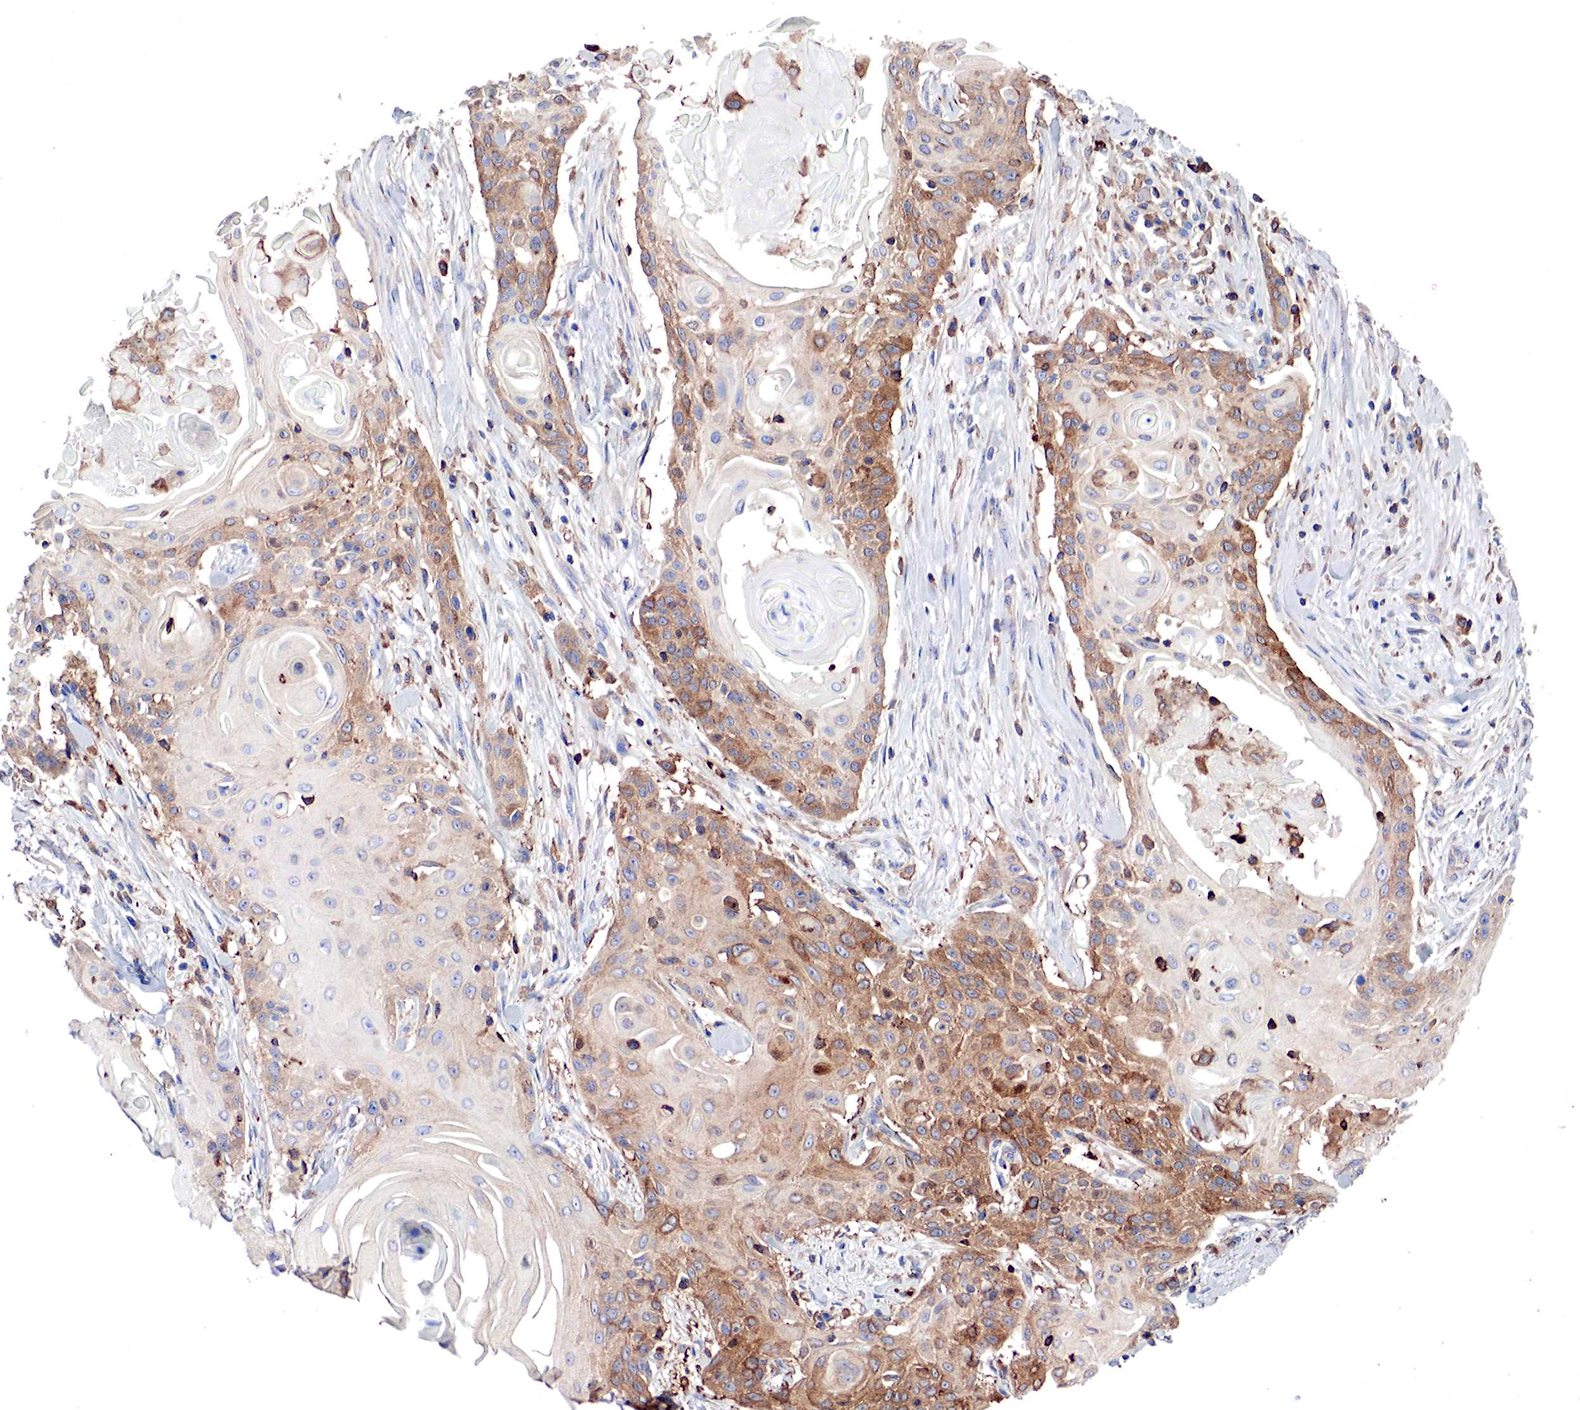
{"staining": {"intensity": "moderate", "quantity": "25%-75%", "location": "cytoplasmic/membranous"}, "tissue": "head and neck cancer", "cell_type": "Tumor cells", "image_type": "cancer", "snomed": [{"axis": "morphology", "description": "Squamous cell carcinoma, NOS"}, {"axis": "morphology", "description": "Squamous cell carcinoma, metastatic, NOS"}, {"axis": "topography", "description": "Lymph node"}, {"axis": "topography", "description": "Salivary gland"}, {"axis": "topography", "description": "Head-Neck"}], "caption": "Immunohistochemistry (IHC) (DAB (3,3'-diaminobenzidine)) staining of human head and neck cancer (metastatic squamous cell carcinoma) reveals moderate cytoplasmic/membranous protein staining in approximately 25%-75% of tumor cells.", "gene": "G6PD", "patient": {"sex": "female", "age": 74}}